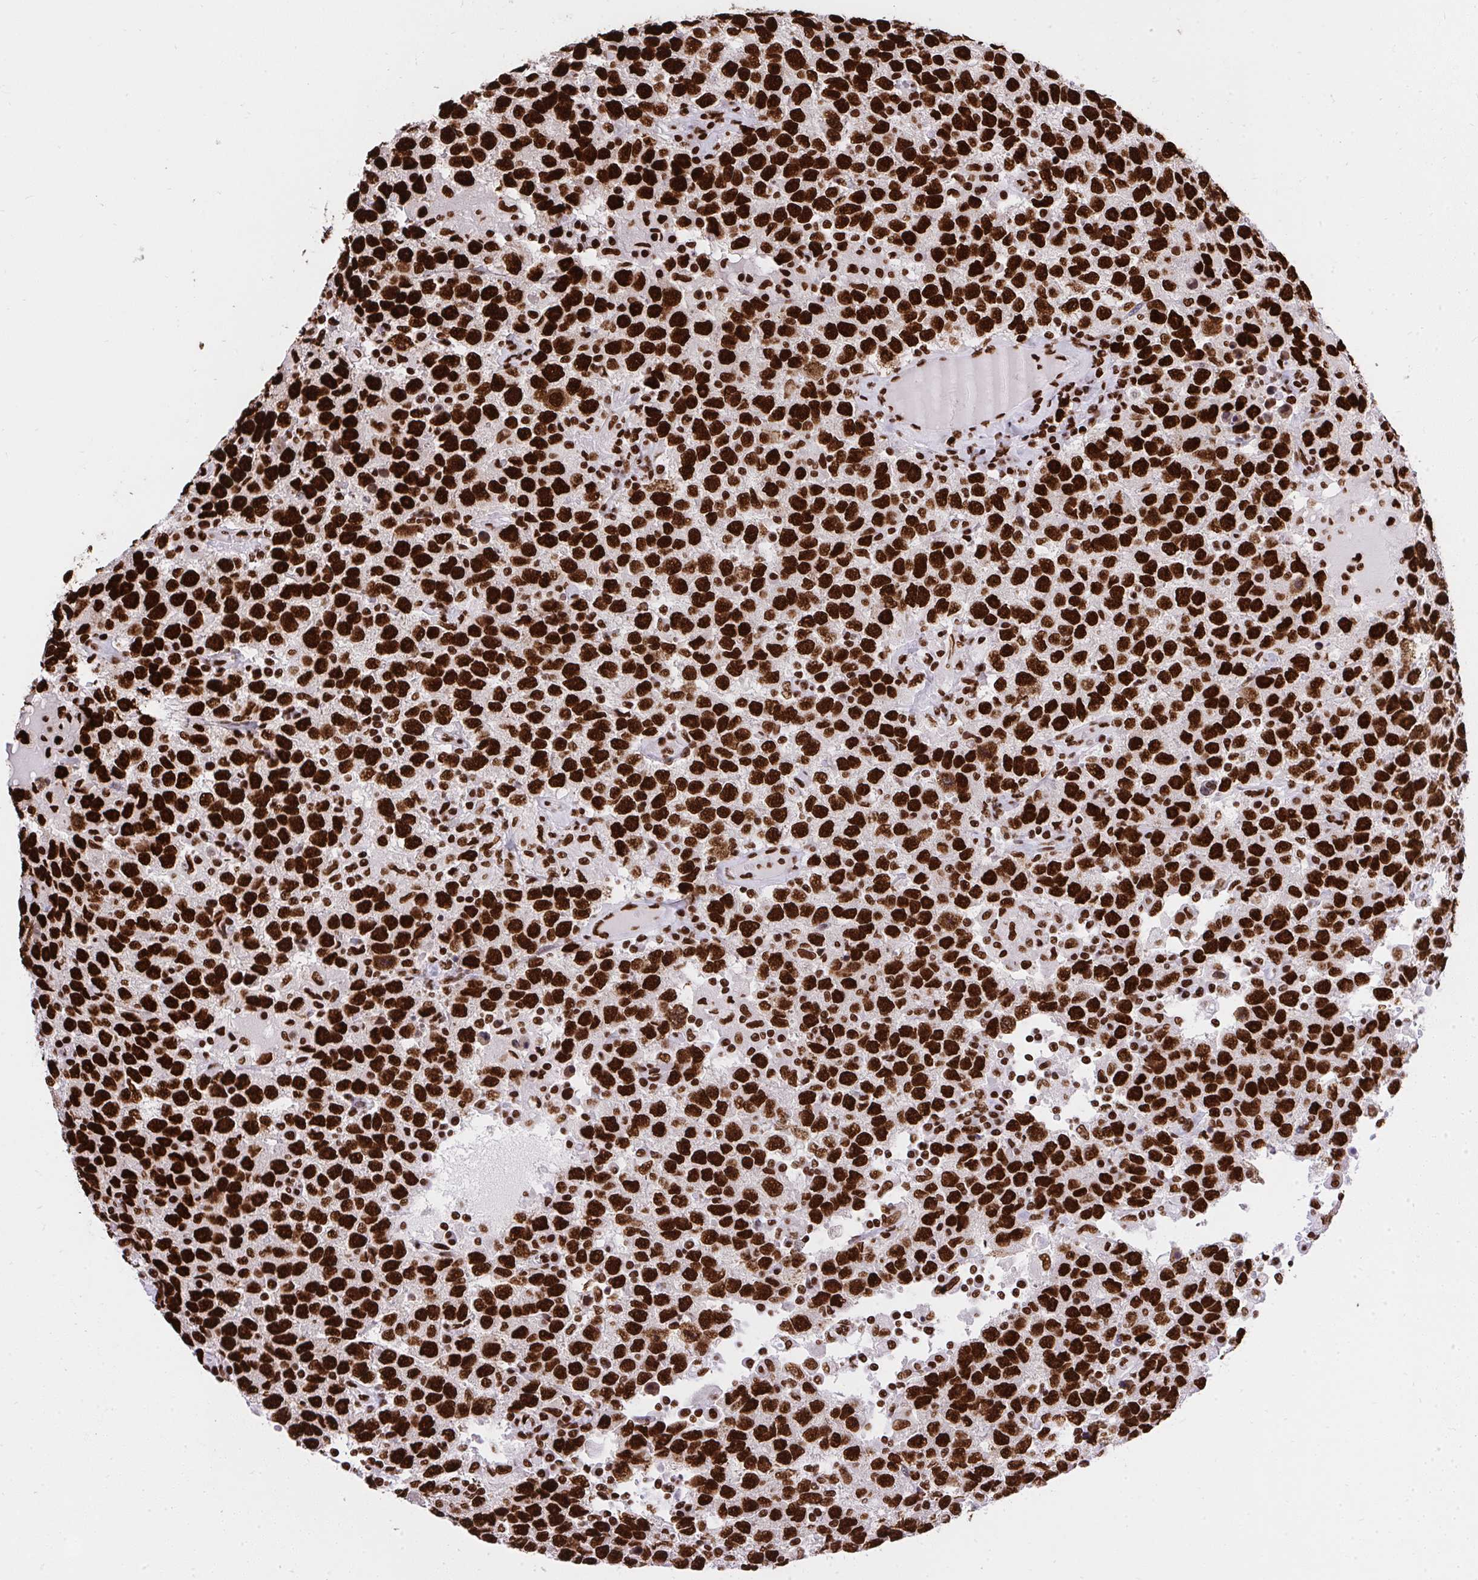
{"staining": {"intensity": "strong", "quantity": ">75%", "location": "nuclear"}, "tissue": "testis cancer", "cell_type": "Tumor cells", "image_type": "cancer", "snomed": [{"axis": "morphology", "description": "Seminoma, NOS"}, {"axis": "topography", "description": "Testis"}], "caption": "Immunohistochemical staining of human testis cancer reveals high levels of strong nuclear protein expression in about >75% of tumor cells.", "gene": "HNRNPL", "patient": {"sex": "male", "age": 41}}